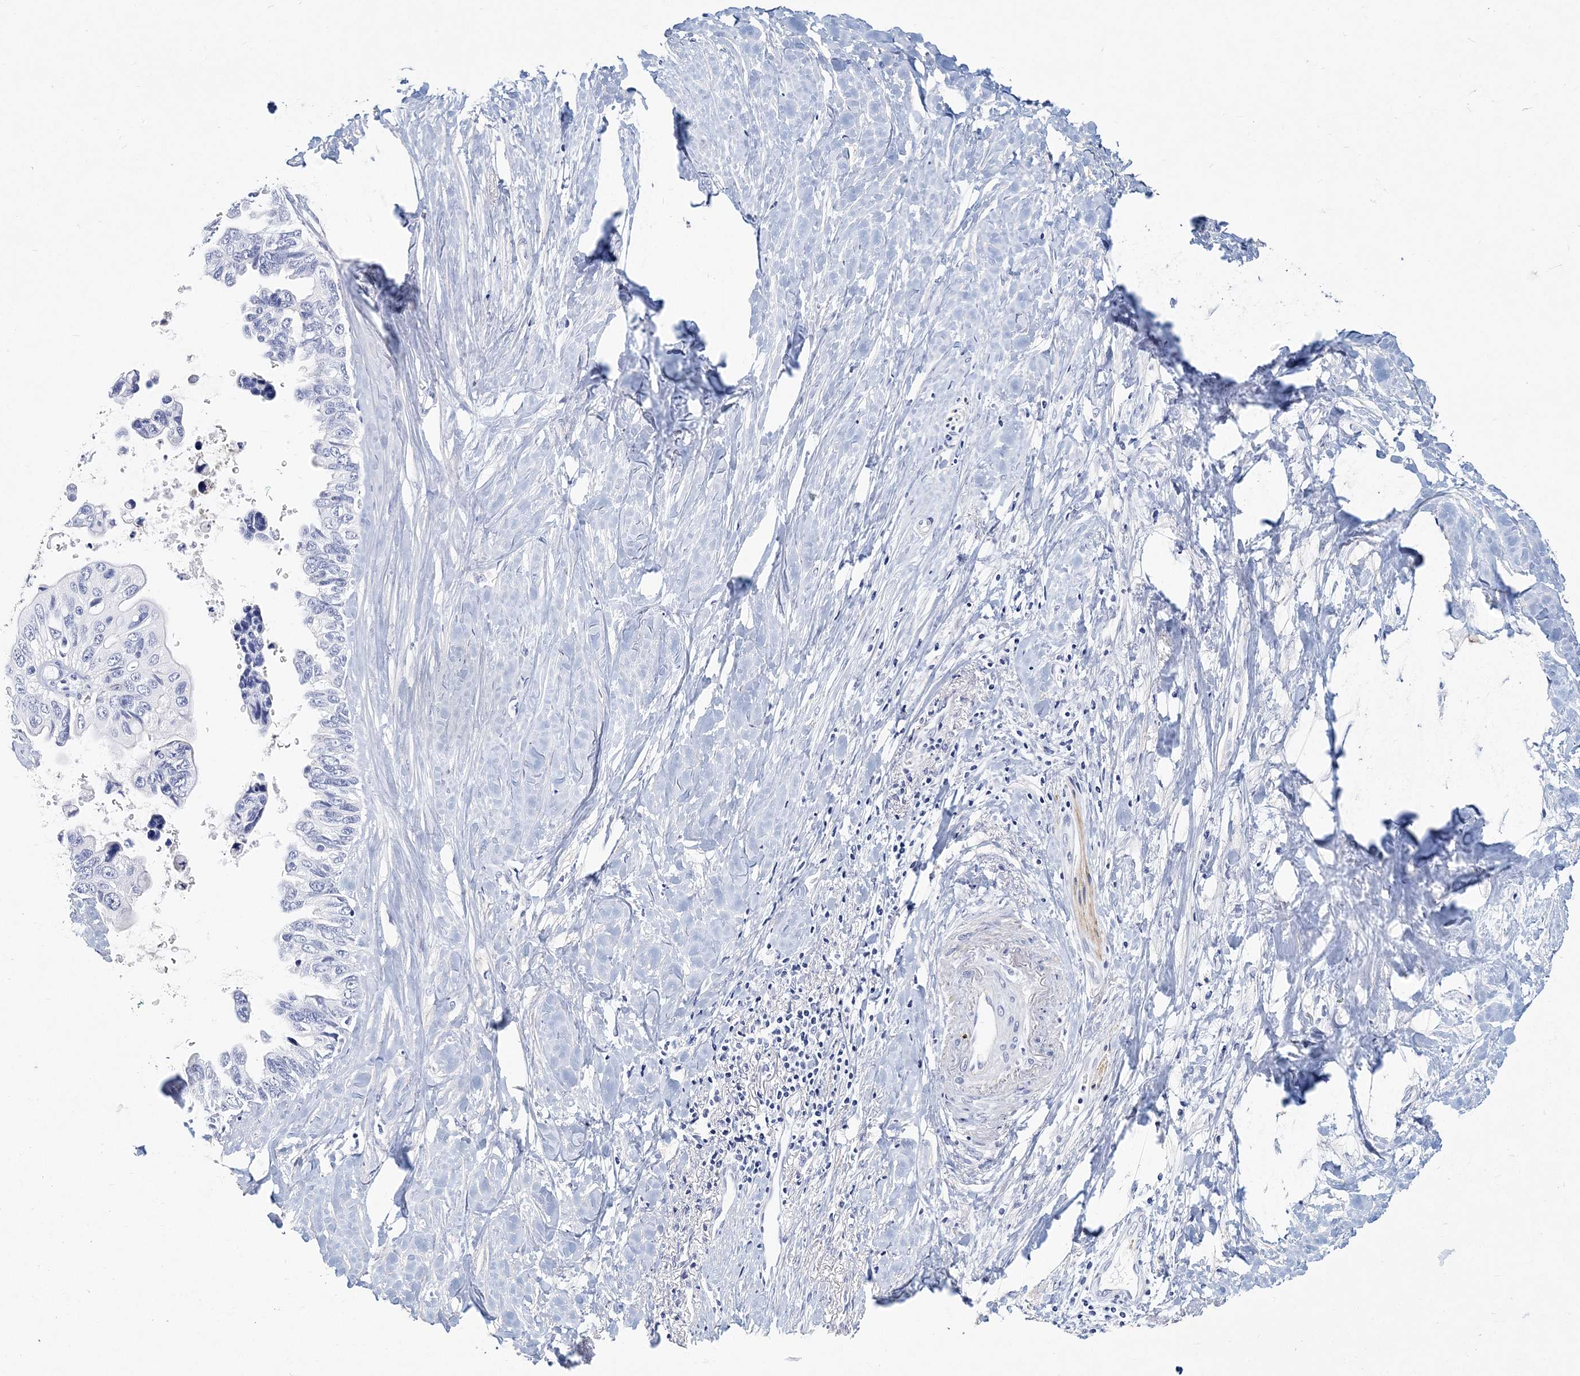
{"staining": {"intensity": "negative", "quantity": "none", "location": "none"}, "tissue": "pancreatic cancer", "cell_type": "Tumor cells", "image_type": "cancer", "snomed": [{"axis": "morphology", "description": "Adenocarcinoma, NOS"}, {"axis": "topography", "description": "Pancreas"}], "caption": "Immunohistochemistry (IHC) photomicrograph of neoplastic tissue: human adenocarcinoma (pancreatic) stained with DAB displays no significant protein positivity in tumor cells. (DAB (3,3'-diaminobenzidine) immunohistochemistry (IHC), high magnification).", "gene": "ITGA2B", "patient": {"sex": "female", "age": 72}}